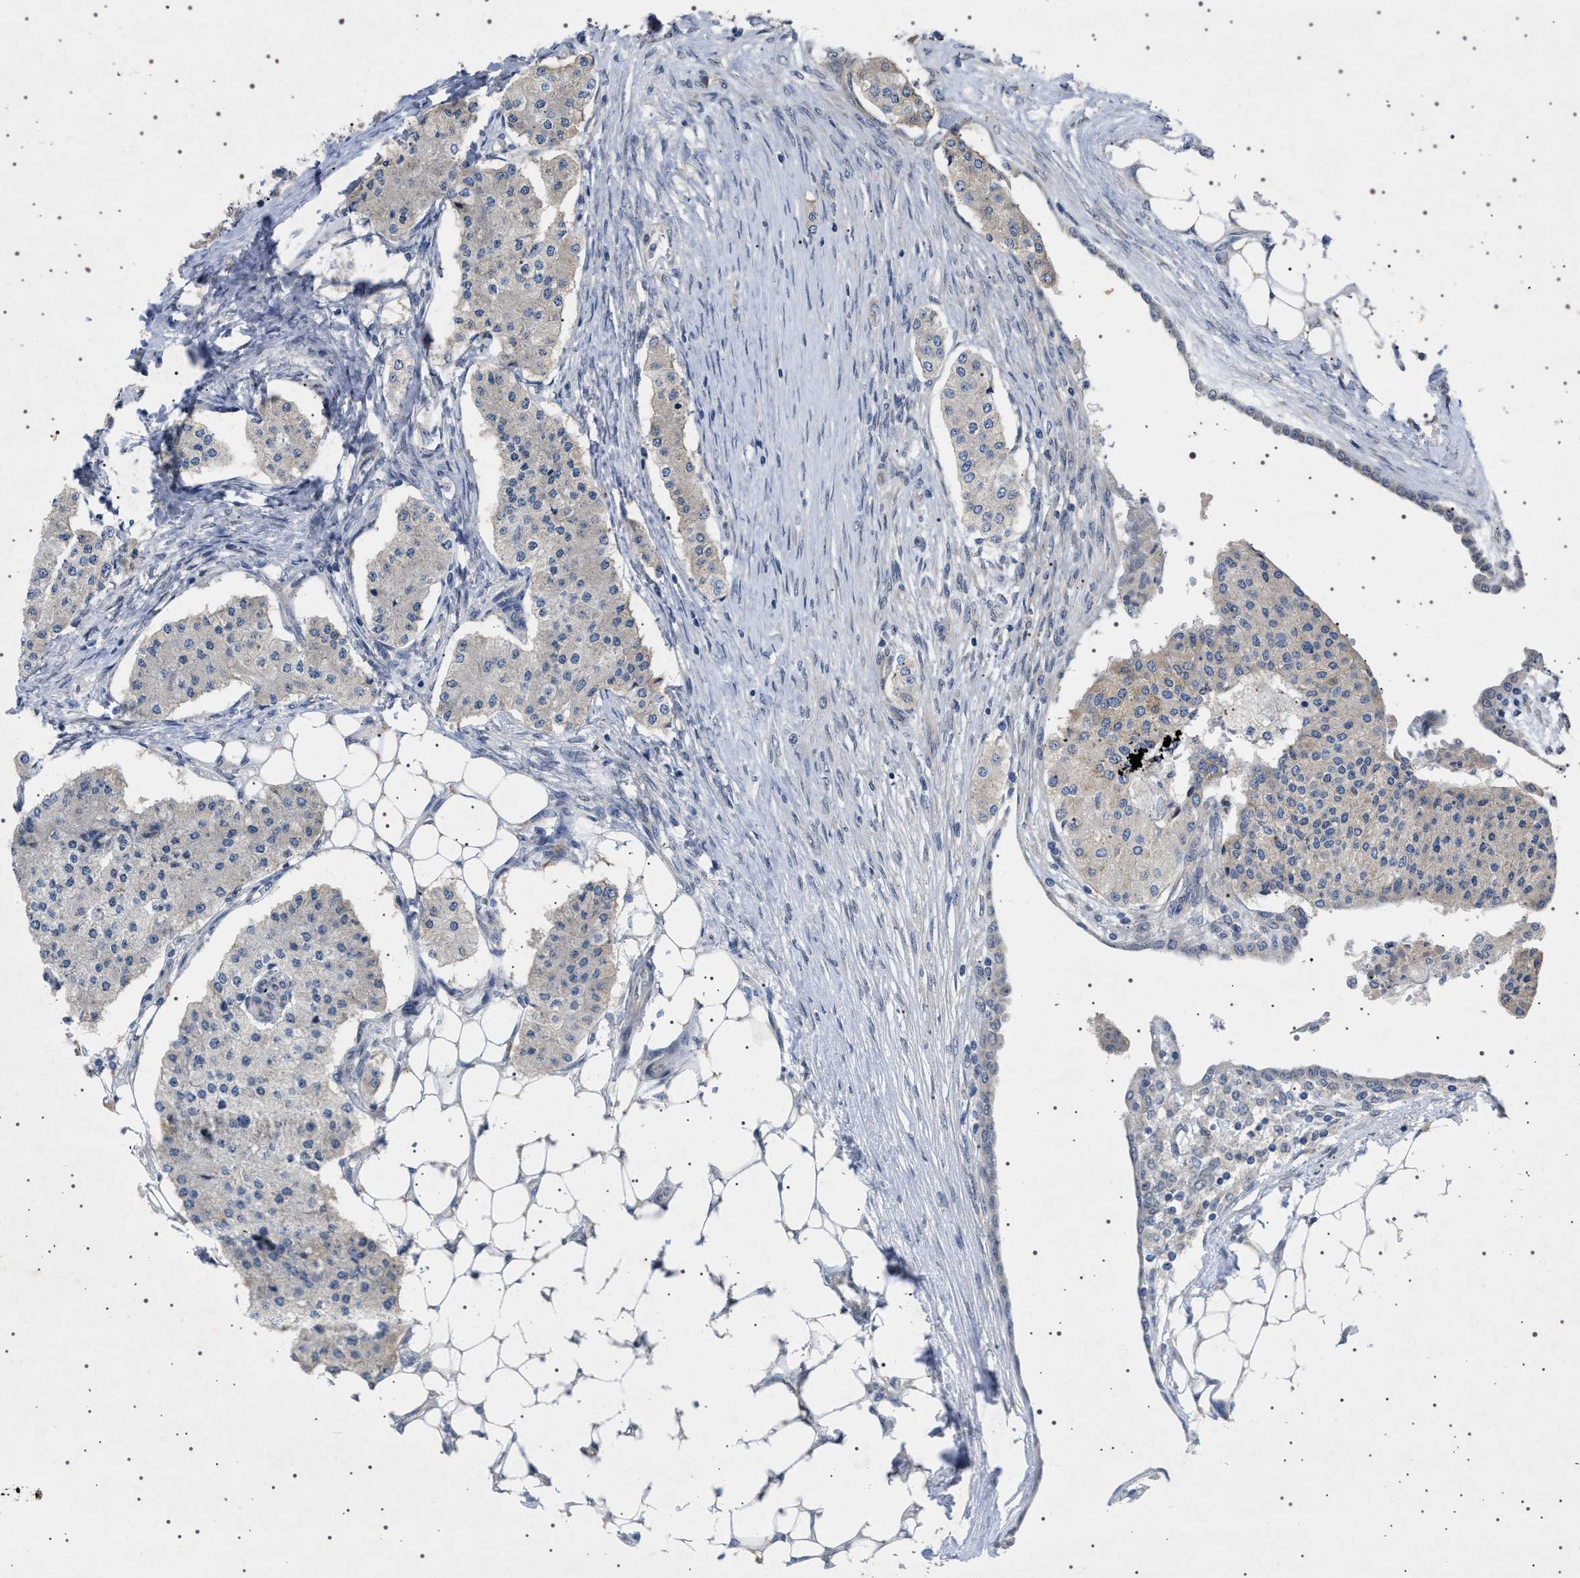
{"staining": {"intensity": "negative", "quantity": "none", "location": "none"}, "tissue": "carcinoid", "cell_type": "Tumor cells", "image_type": "cancer", "snomed": [{"axis": "morphology", "description": "Carcinoid, malignant, NOS"}, {"axis": "topography", "description": "Colon"}], "caption": "Tumor cells are negative for protein expression in human carcinoid. (Brightfield microscopy of DAB IHC at high magnification).", "gene": "NUP93", "patient": {"sex": "female", "age": 52}}